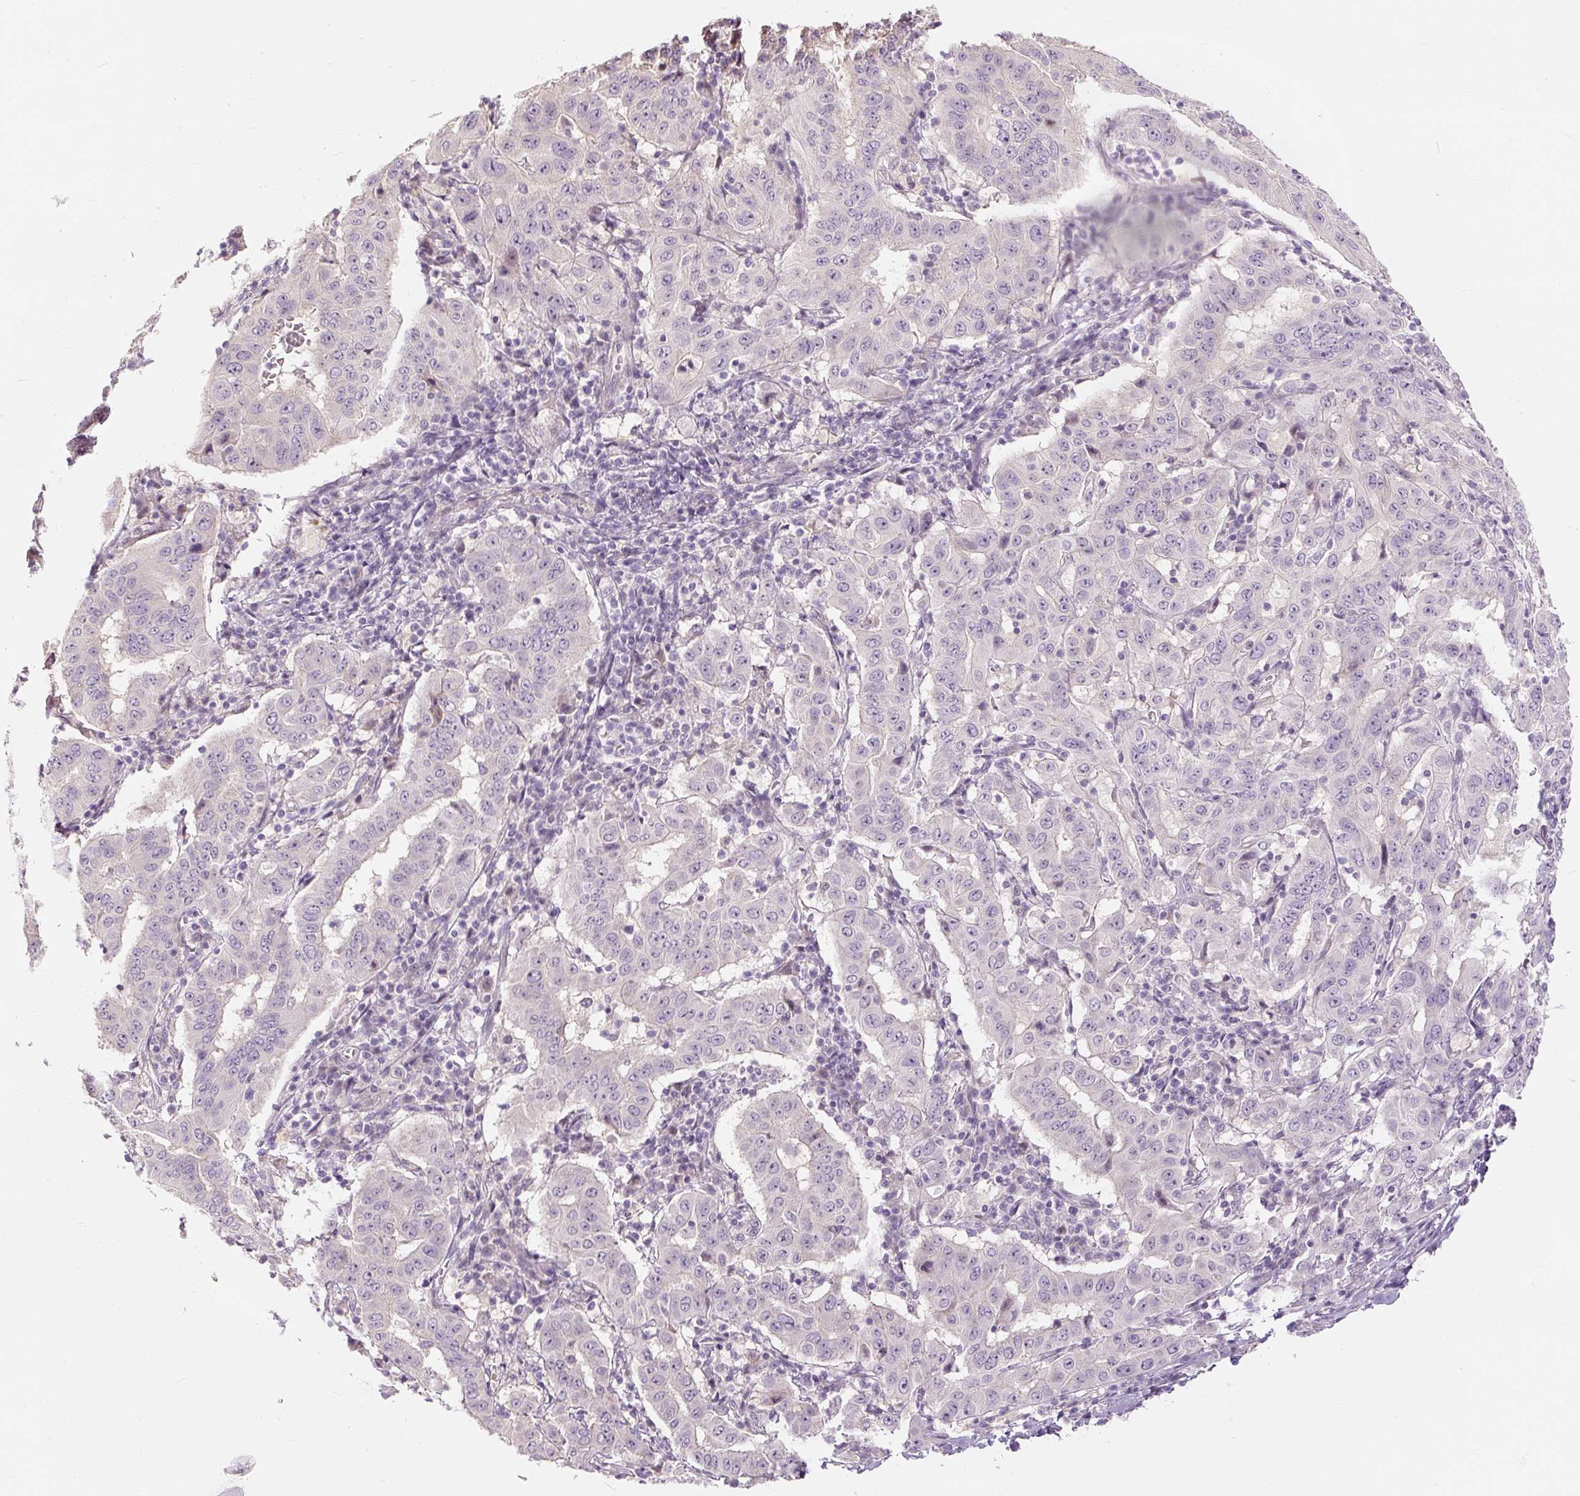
{"staining": {"intensity": "negative", "quantity": "none", "location": "none"}, "tissue": "pancreatic cancer", "cell_type": "Tumor cells", "image_type": "cancer", "snomed": [{"axis": "morphology", "description": "Adenocarcinoma, NOS"}, {"axis": "topography", "description": "Pancreas"}], "caption": "The immunohistochemistry (IHC) image has no significant expression in tumor cells of pancreatic adenocarcinoma tissue.", "gene": "CAPN3", "patient": {"sex": "male", "age": 63}}